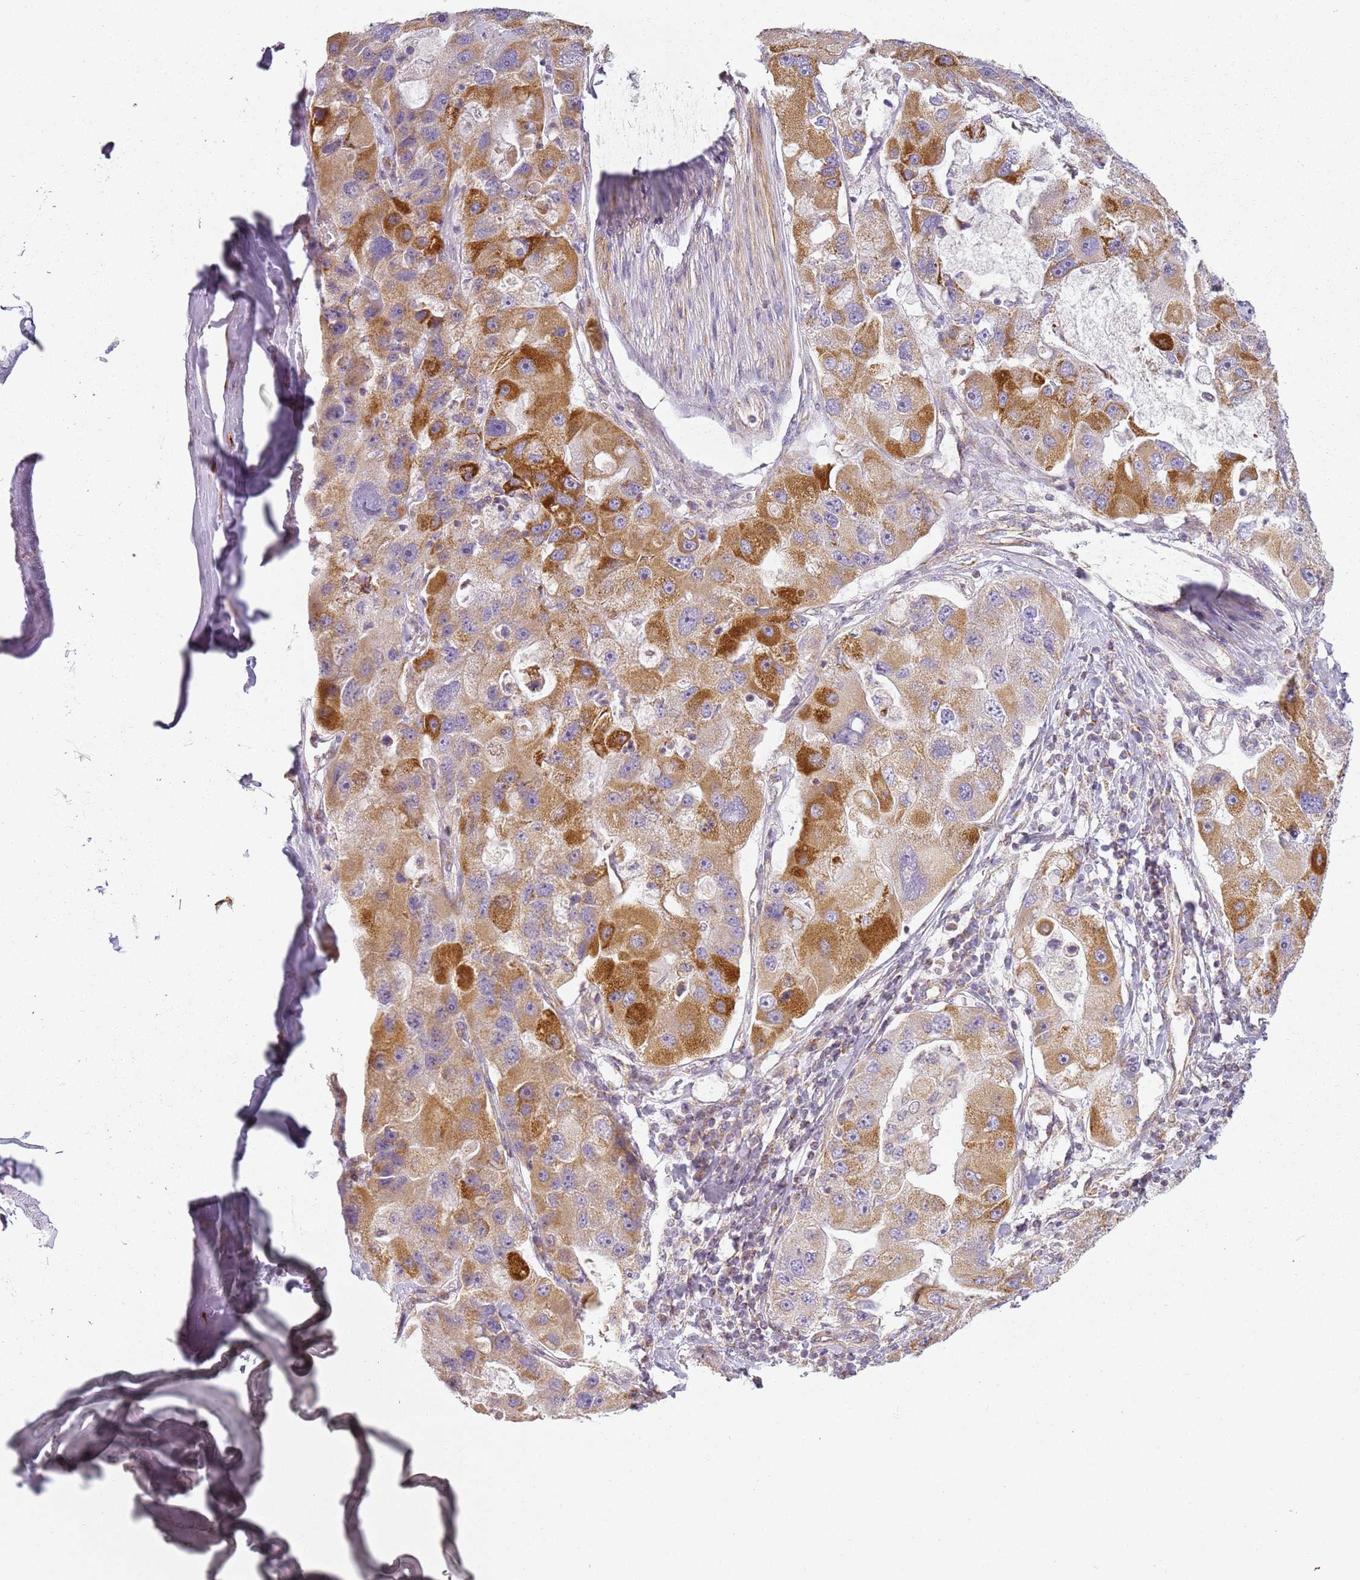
{"staining": {"intensity": "moderate", "quantity": "25%-75%", "location": "cytoplasmic/membranous"}, "tissue": "lung cancer", "cell_type": "Tumor cells", "image_type": "cancer", "snomed": [{"axis": "morphology", "description": "Adenocarcinoma, NOS"}, {"axis": "topography", "description": "Lung"}], "caption": "Human lung cancer (adenocarcinoma) stained with a protein marker exhibits moderate staining in tumor cells.", "gene": "TMEM200C", "patient": {"sex": "female", "age": 54}}